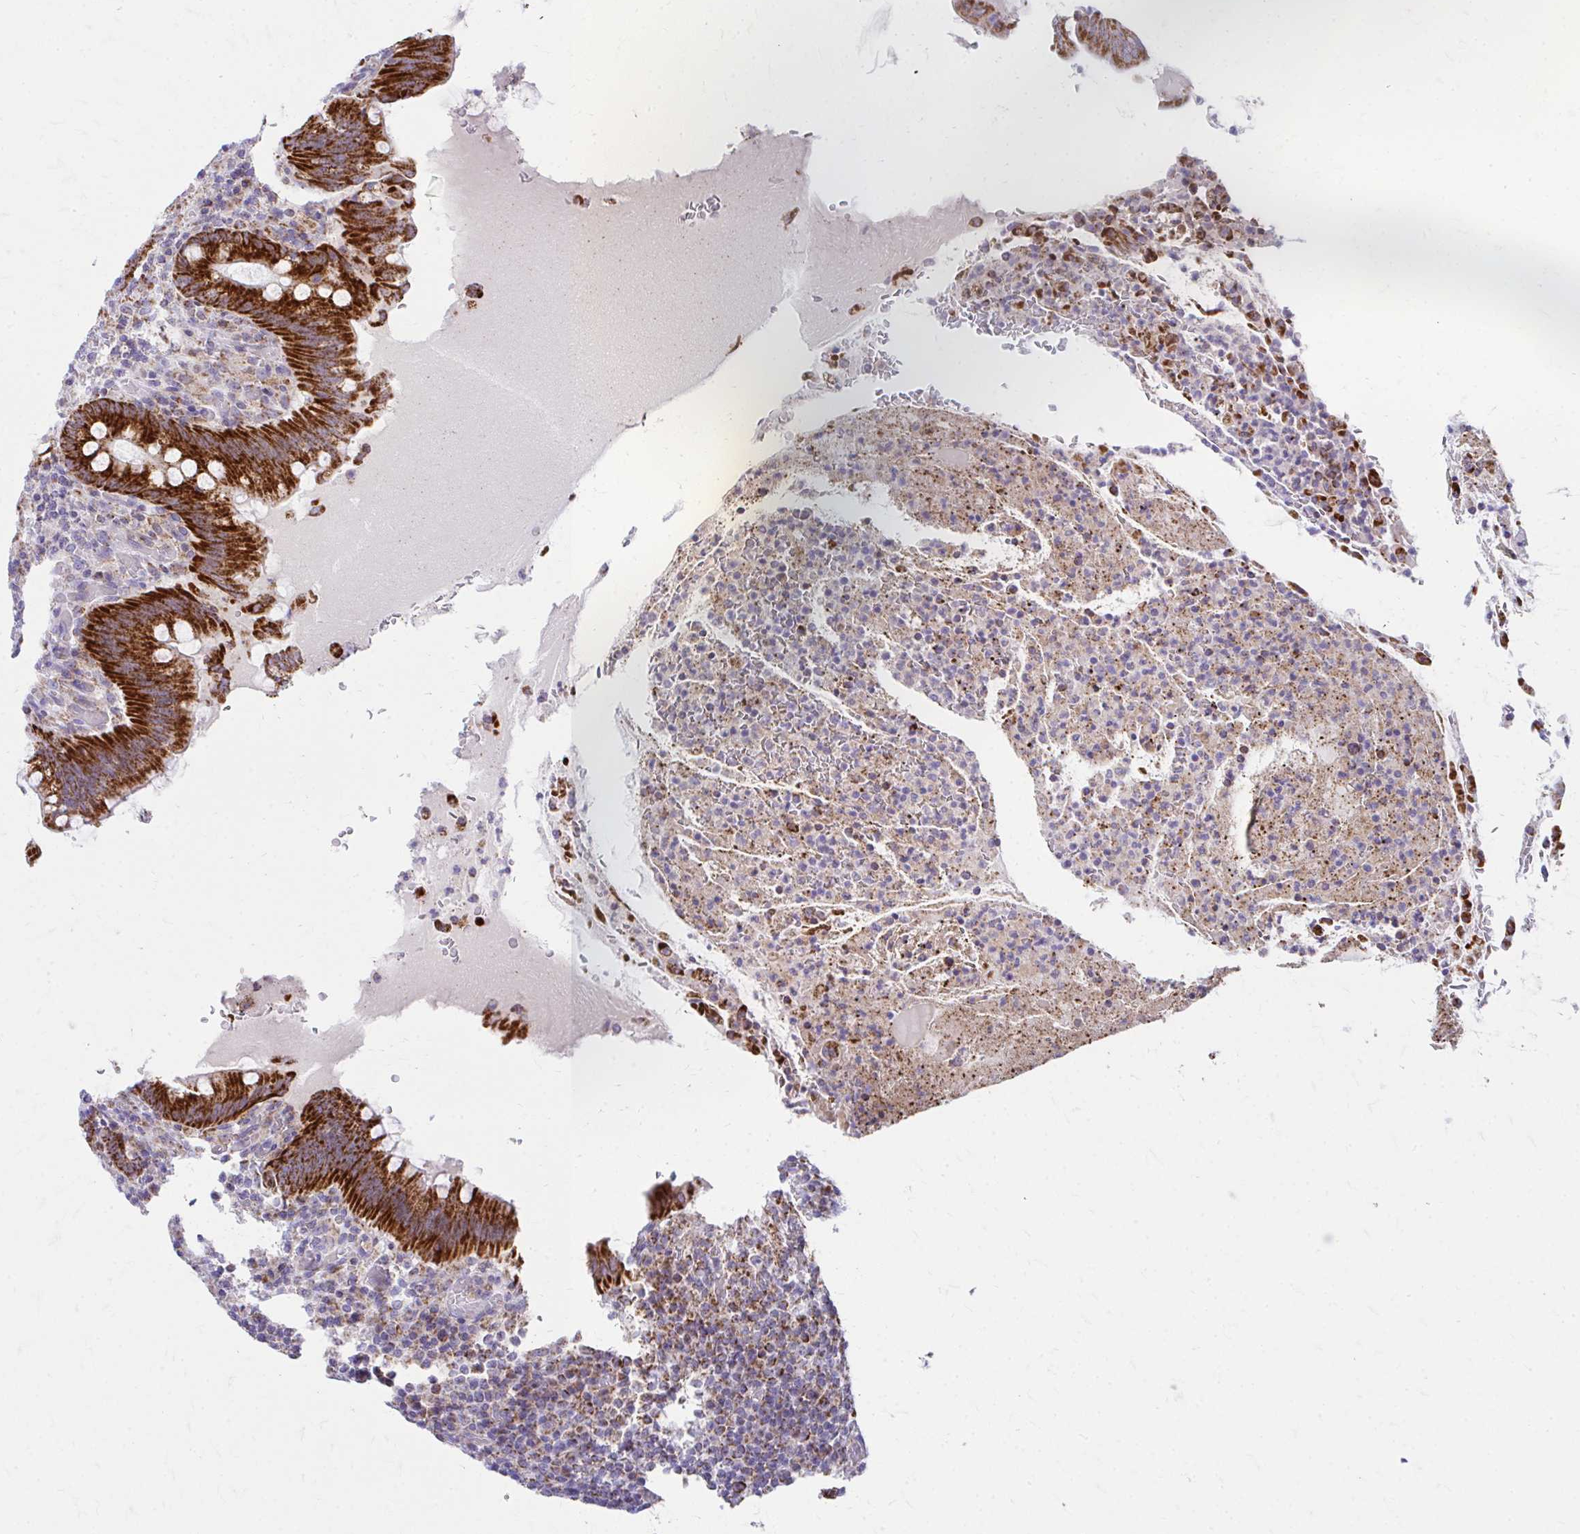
{"staining": {"intensity": "strong", "quantity": ">75%", "location": "cytoplasmic/membranous"}, "tissue": "appendix", "cell_type": "Glandular cells", "image_type": "normal", "snomed": [{"axis": "morphology", "description": "Normal tissue, NOS"}, {"axis": "topography", "description": "Appendix"}], "caption": "IHC image of benign appendix: appendix stained using immunohistochemistry (IHC) displays high levels of strong protein expression localized specifically in the cytoplasmic/membranous of glandular cells, appearing as a cytoplasmic/membranous brown color.", "gene": "MRPL19", "patient": {"sex": "female", "age": 43}}